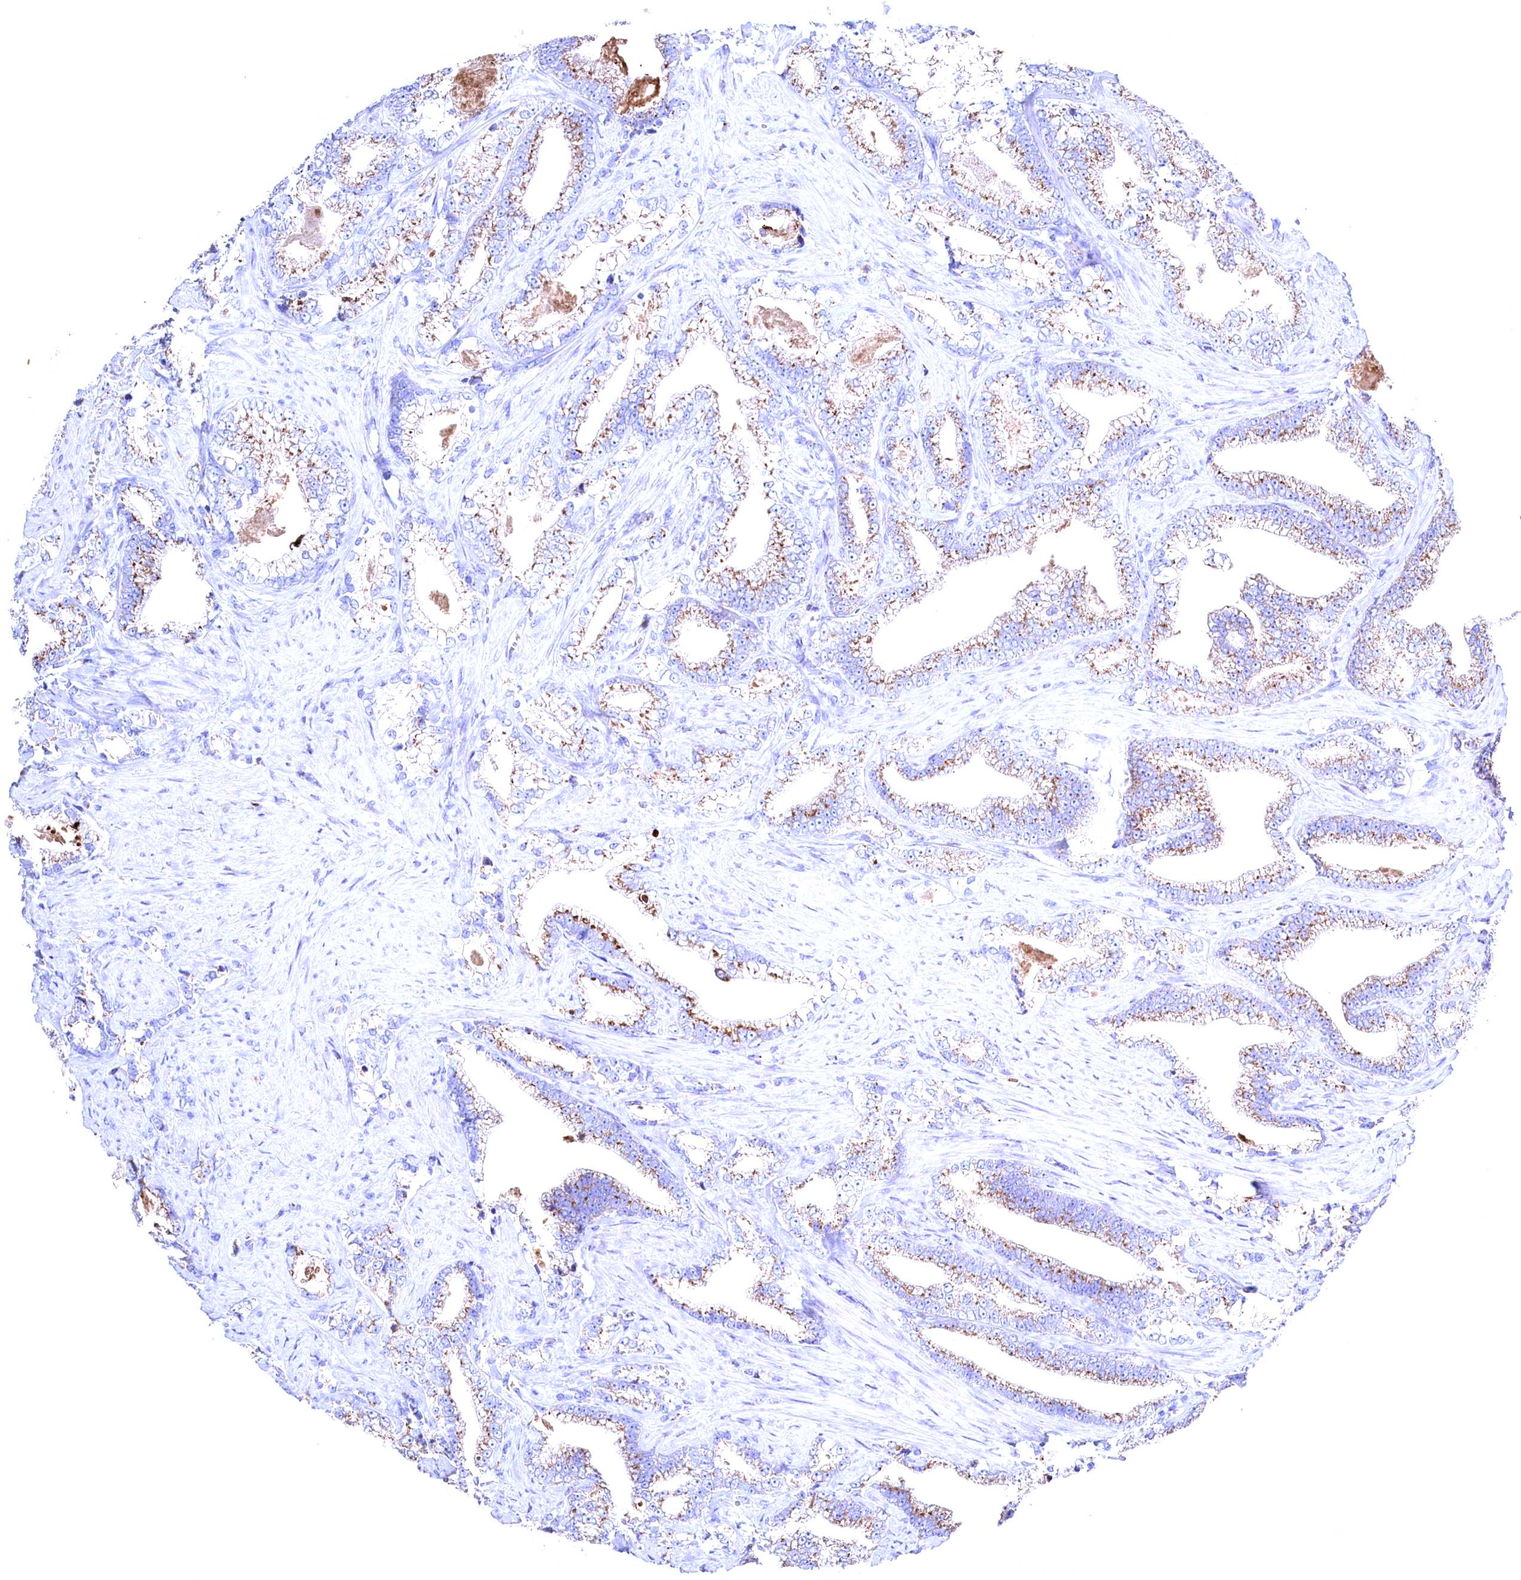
{"staining": {"intensity": "moderate", "quantity": ">75%", "location": "cytoplasmic/membranous"}, "tissue": "prostate cancer", "cell_type": "Tumor cells", "image_type": "cancer", "snomed": [{"axis": "morphology", "description": "Adenocarcinoma, High grade"}, {"axis": "topography", "description": "Prostate and seminal vesicle, NOS"}], "caption": "The image displays a brown stain indicating the presence of a protein in the cytoplasmic/membranous of tumor cells in prostate cancer (adenocarcinoma (high-grade)).", "gene": "GPR108", "patient": {"sex": "male", "age": 67}}